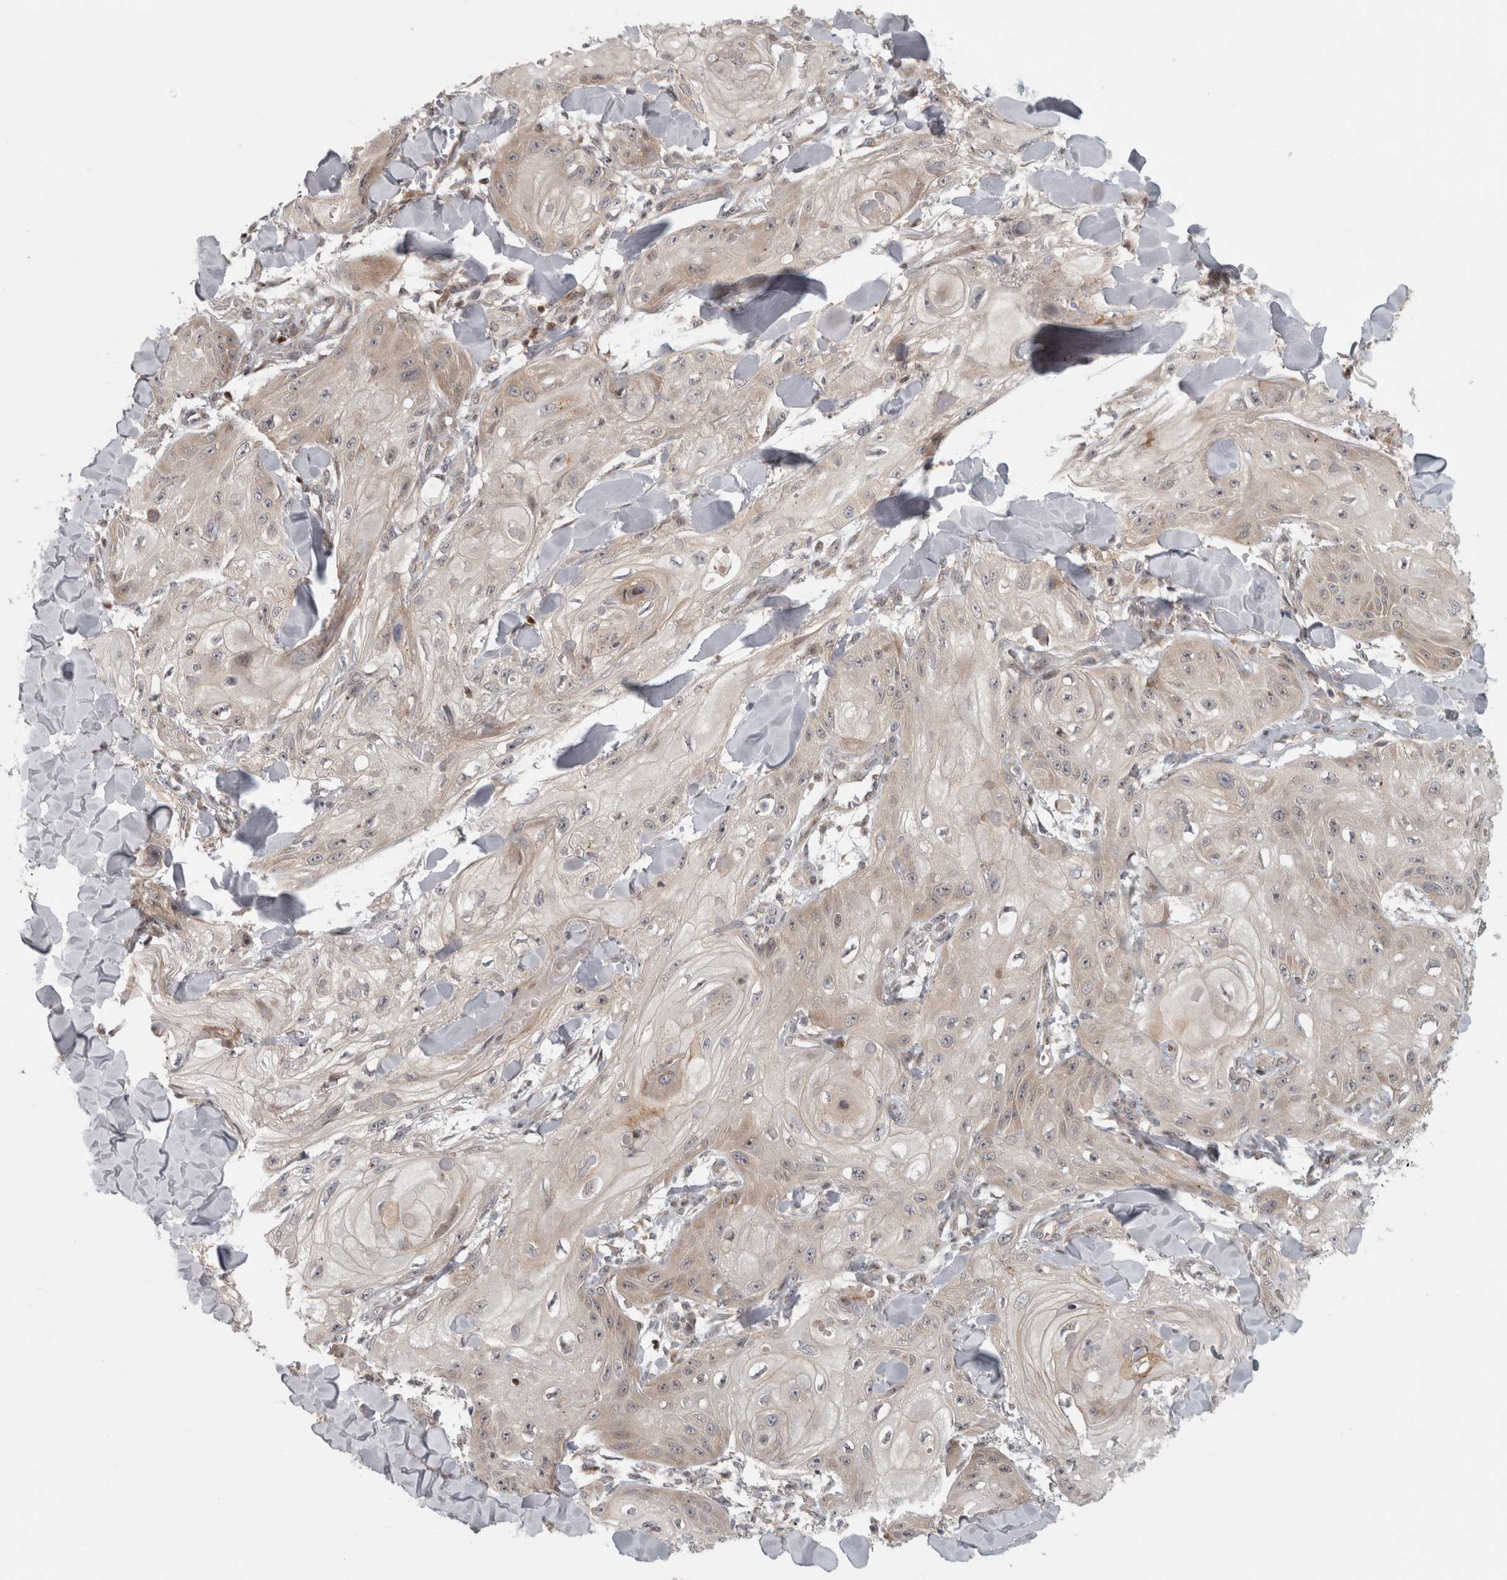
{"staining": {"intensity": "negative", "quantity": "none", "location": "none"}, "tissue": "skin cancer", "cell_type": "Tumor cells", "image_type": "cancer", "snomed": [{"axis": "morphology", "description": "Squamous cell carcinoma, NOS"}, {"axis": "topography", "description": "Skin"}], "caption": "Squamous cell carcinoma (skin) was stained to show a protein in brown. There is no significant positivity in tumor cells.", "gene": "KDM8", "patient": {"sex": "male", "age": 74}}